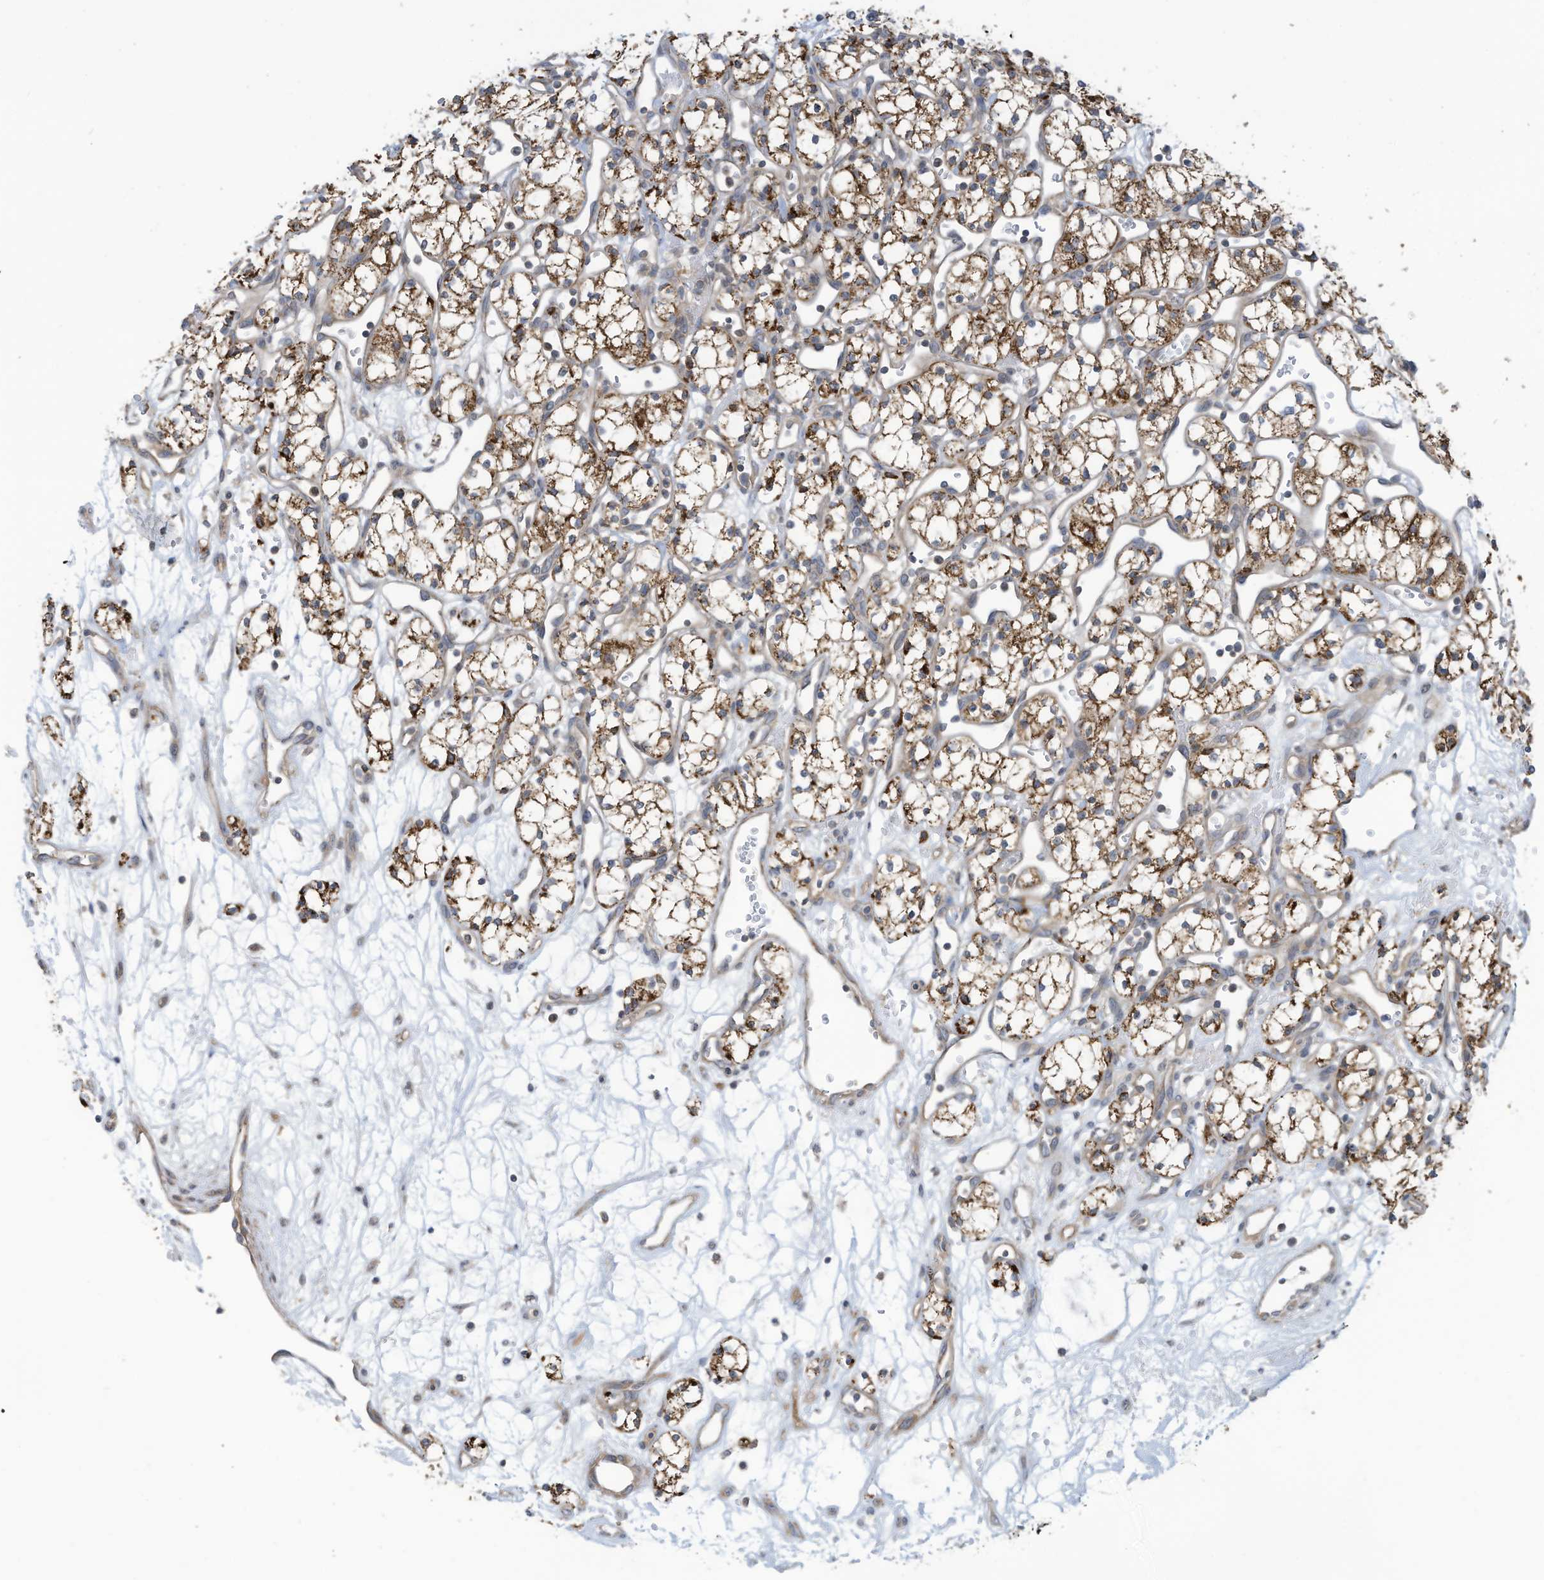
{"staining": {"intensity": "moderate", "quantity": ">75%", "location": "cytoplasmic/membranous"}, "tissue": "renal cancer", "cell_type": "Tumor cells", "image_type": "cancer", "snomed": [{"axis": "morphology", "description": "Adenocarcinoma, NOS"}, {"axis": "topography", "description": "Kidney"}], "caption": "This image reveals renal cancer stained with immunohistochemistry to label a protein in brown. The cytoplasmic/membranous of tumor cells show moderate positivity for the protein. Nuclei are counter-stained blue.", "gene": "SCGB1D2", "patient": {"sex": "male", "age": 59}}